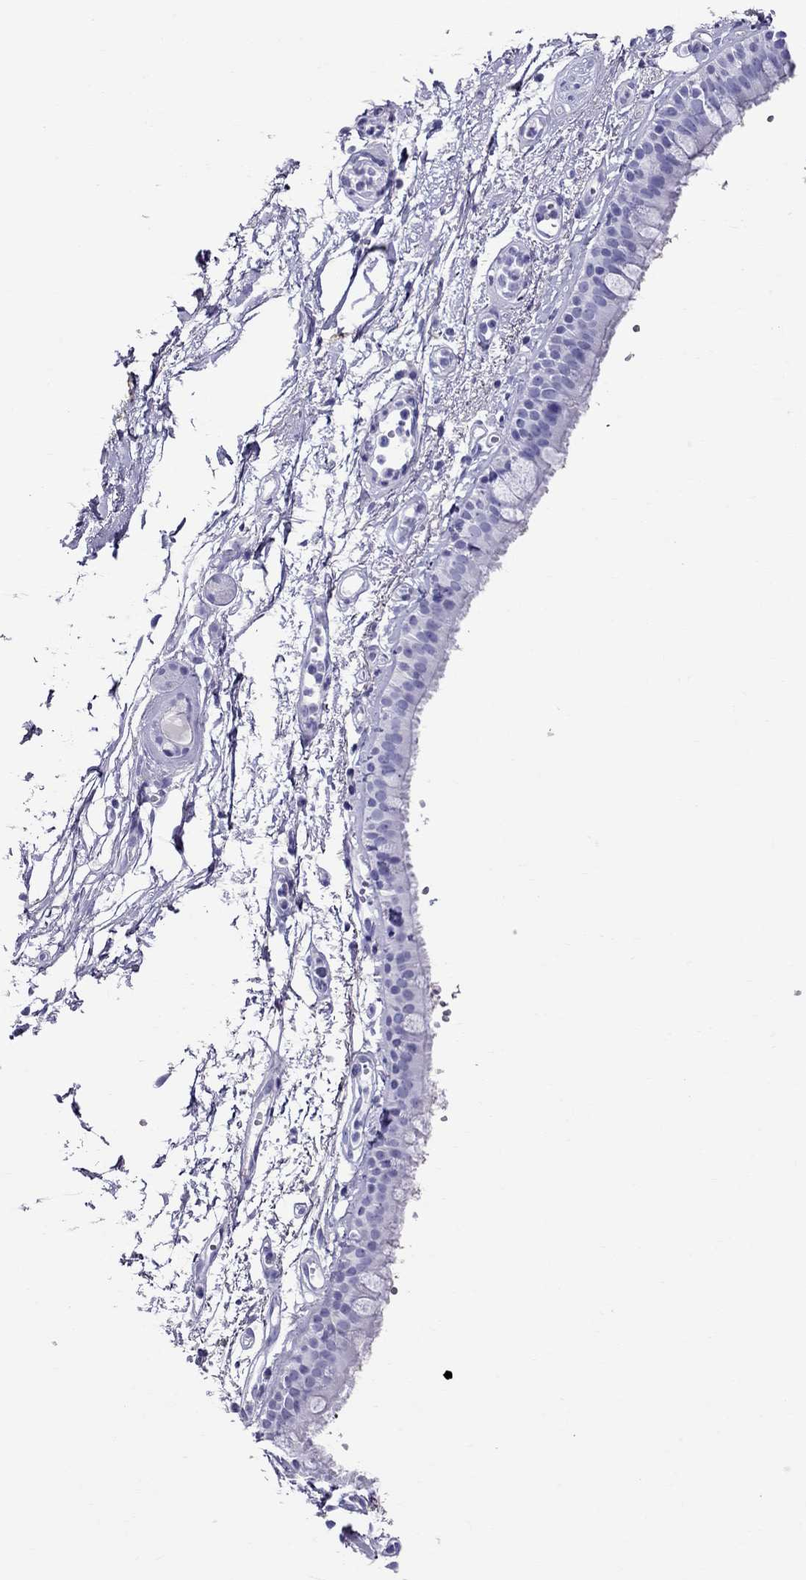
{"staining": {"intensity": "negative", "quantity": "none", "location": "none"}, "tissue": "bronchus", "cell_type": "Respiratory epithelial cells", "image_type": "normal", "snomed": [{"axis": "morphology", "description": "Normal tissue, NOS"}, {"axis": "topography", "description": "Cartilage tissue"}, {"axis": "topography", "description": "Bronchus"}], "caption": "IHC histopathology image of benign human bronchus stained for a protein (brown), which shows no positivity in respiratory epithelial cells. (Immunohistochemistry (ihc), brightfield microscopy, high magnification).", "gene": "SCART1", "patient": {"sex": "male", "age": 66}}